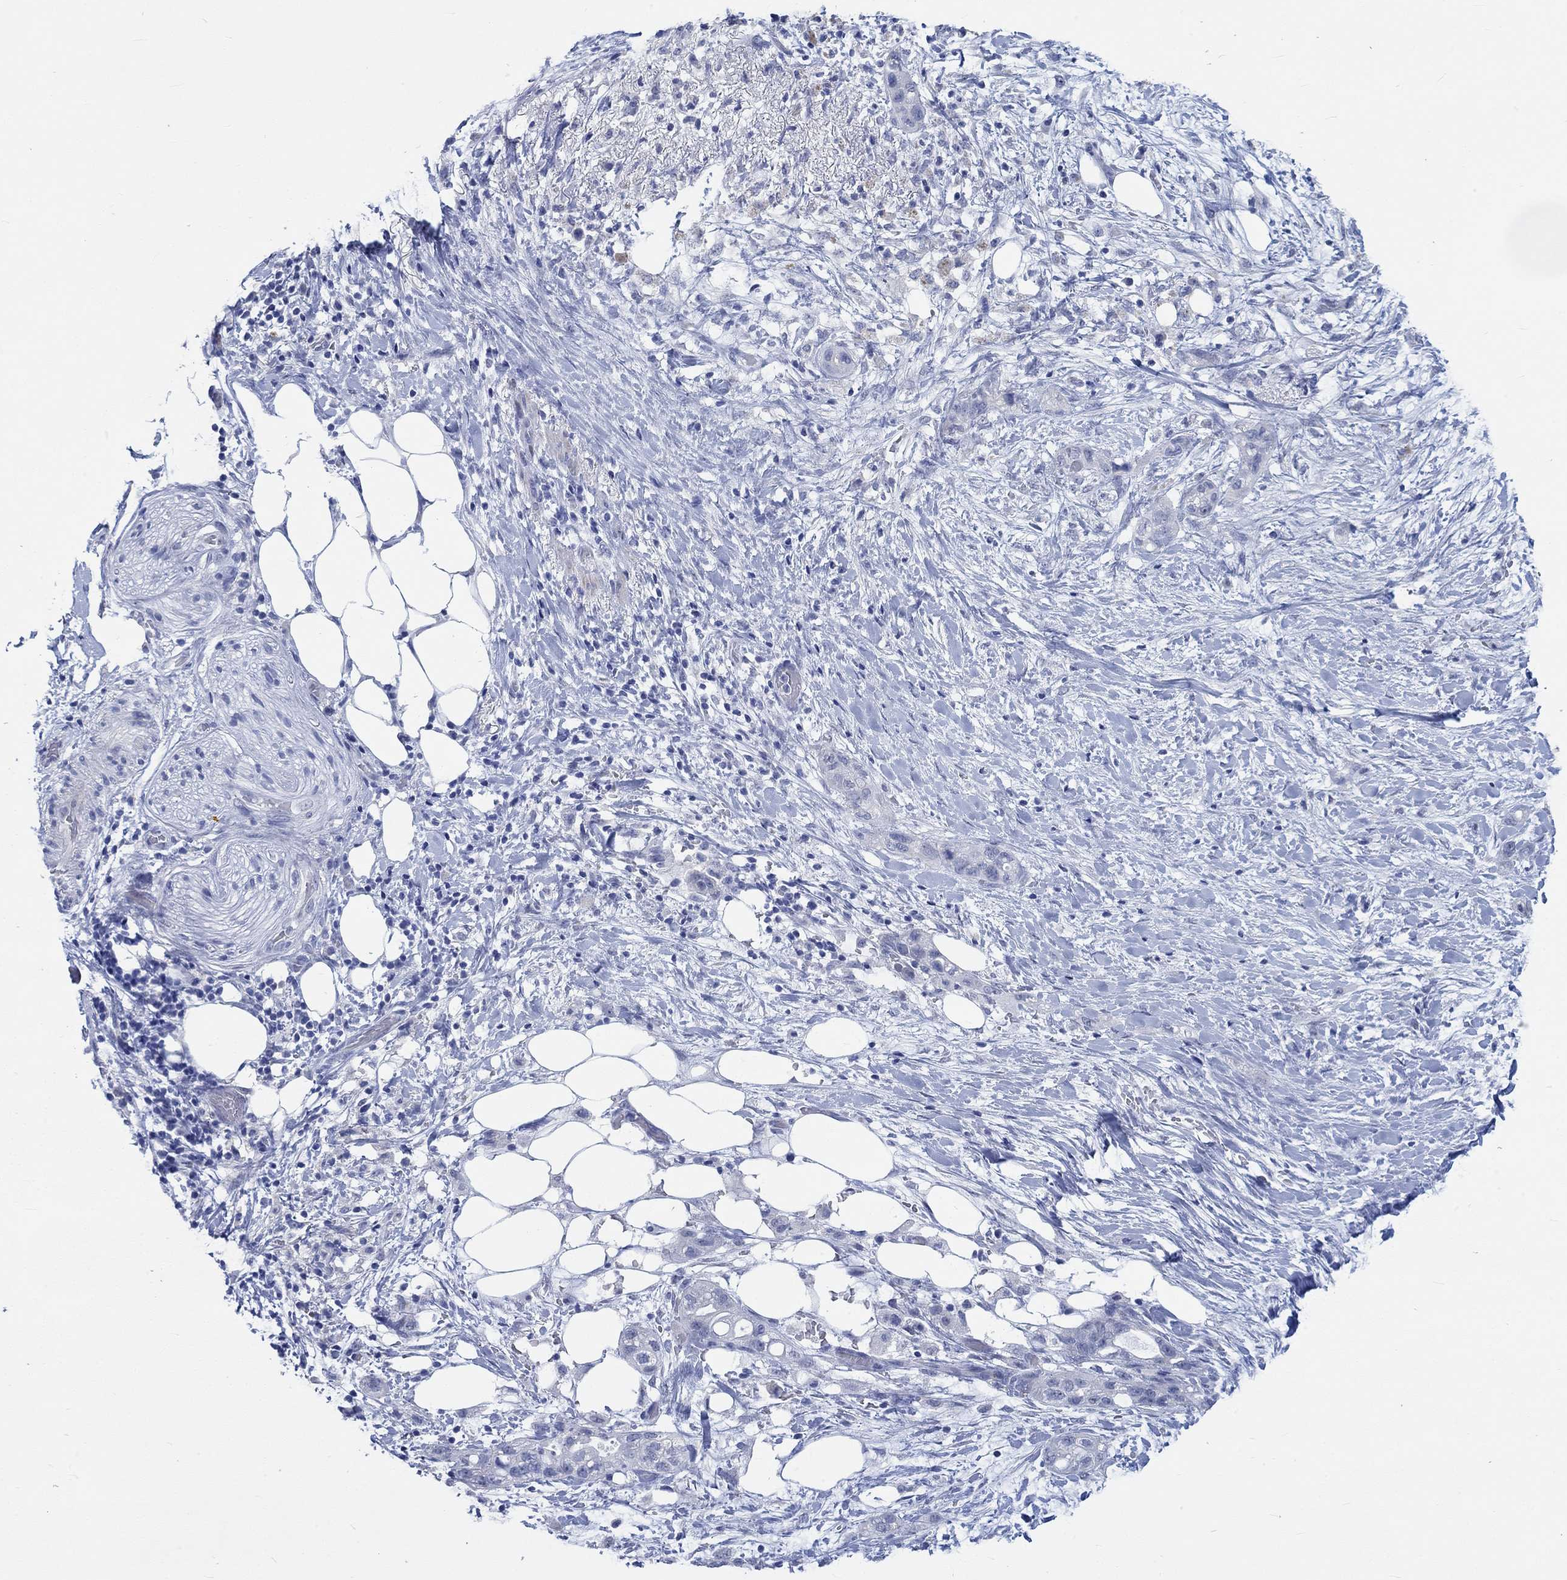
{"staining": {"intensity": "negative", "quantity": "none", "location": "none"}, "tissue": "pancreatic cancer", "cell_type": "Tumor cells", "image_type": "cancer", "snomed": [{"axis": "morphology", "description": "Adenocarcinoma, NOS"}, {"axis": "topography", "description": "Pancreas"}], "caption": "High magnification brightfield microscopy of pancreatic adenocarcinoma stained with DAB (brown) and counterstained with hematoxylin (blue): tumor cells show no significant positivity.", "gene": "C4orf47", "patient": {"sex": "female", "age": 72}}